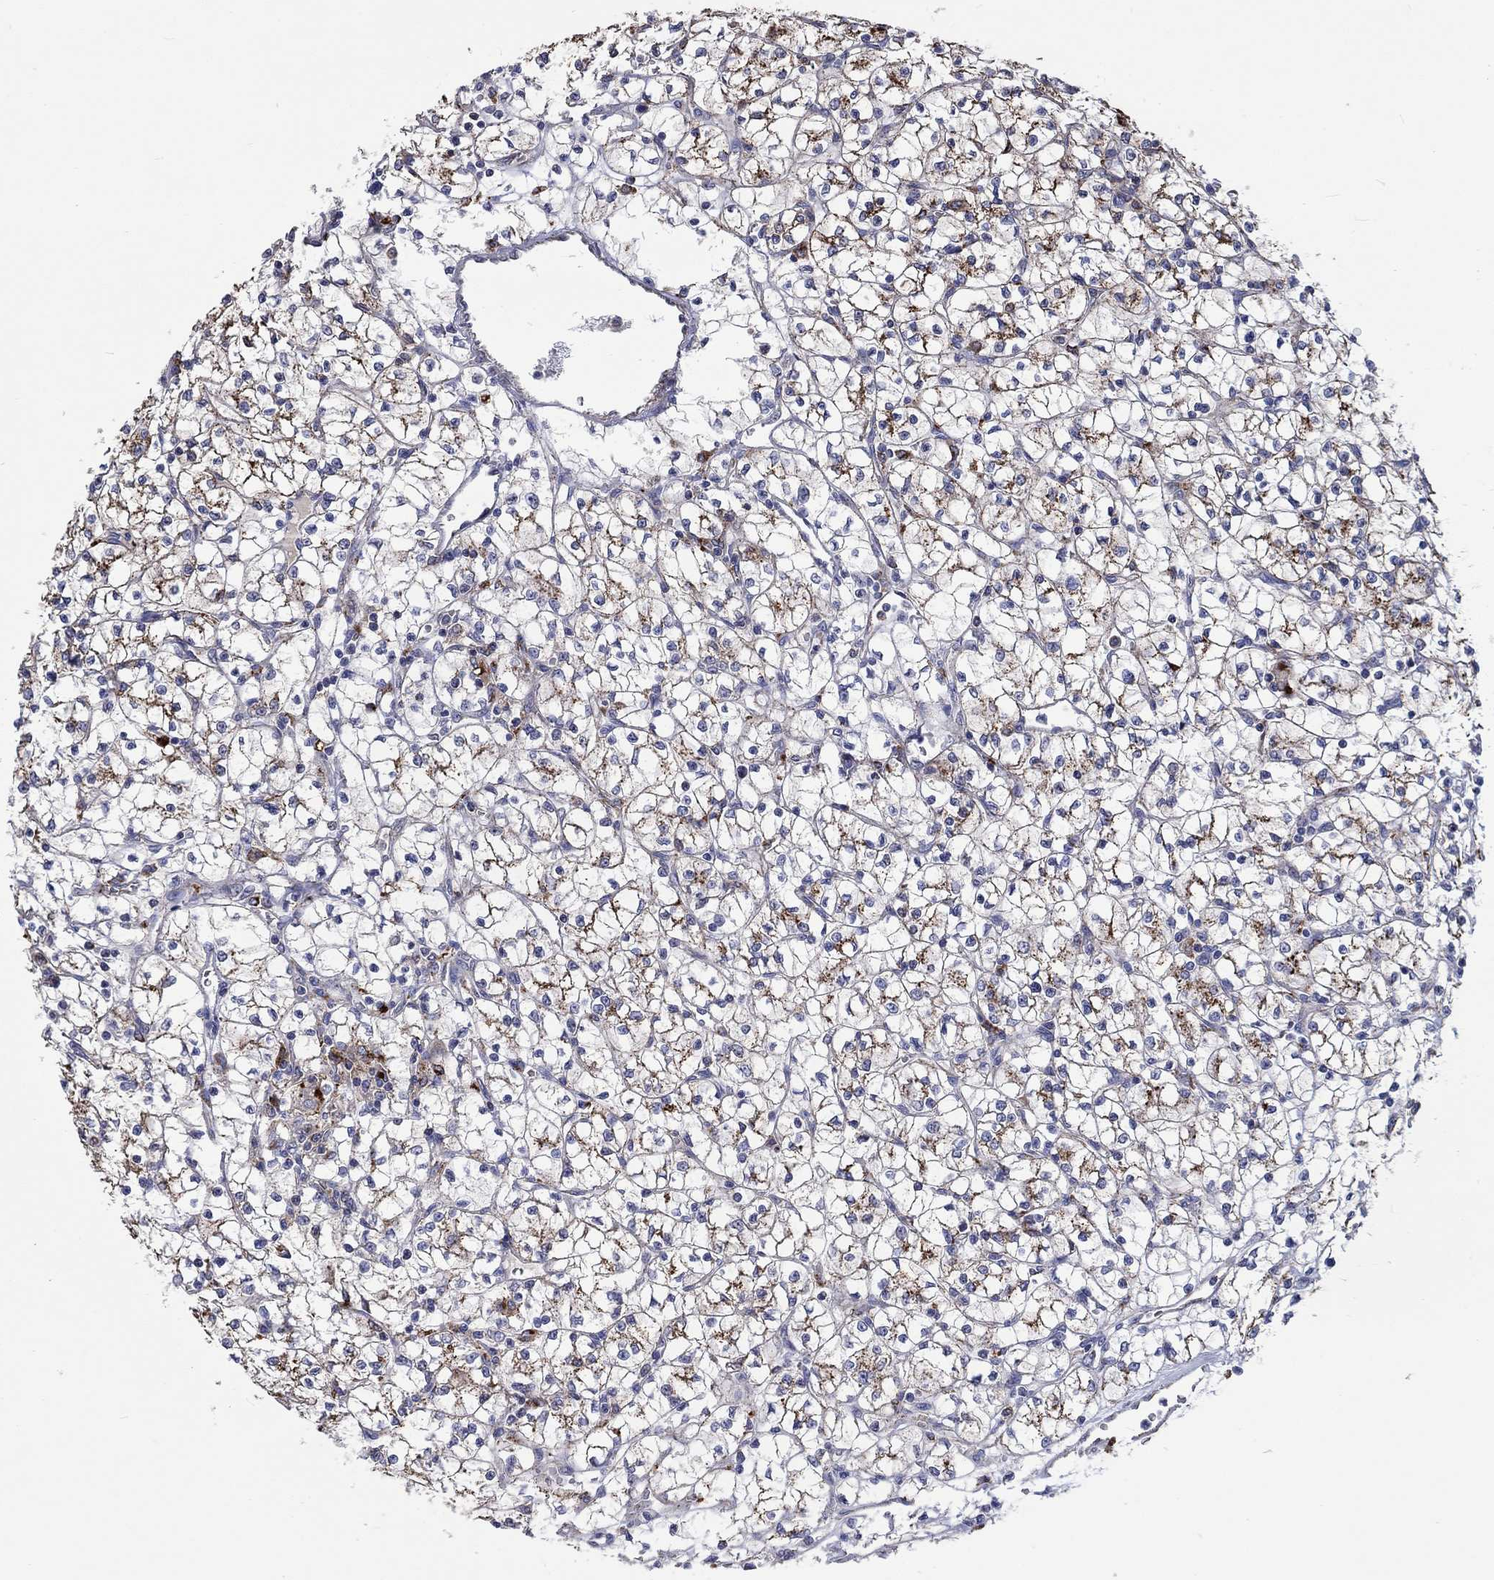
{"staining": {"intensity": "strong", "quantity": "25%-75%", "location": "cytoplasmic/membranous"}, "tissue": "renal cancer", "cell_type": "Tumor cells", "image_type": "cancer", "snomed": [{"axis": "morphology", "description": "Adenocarcinoma, NOS"}, {"axis": "topography", "description": "Kidney"}], "caption": "Strong cytoplasmic/membranous staining is seen in about 25%-75% of tumor cells in renal adenocarcinoma.", "gene": "CTSB", "patient": {"sex": "female", "age": 64}}